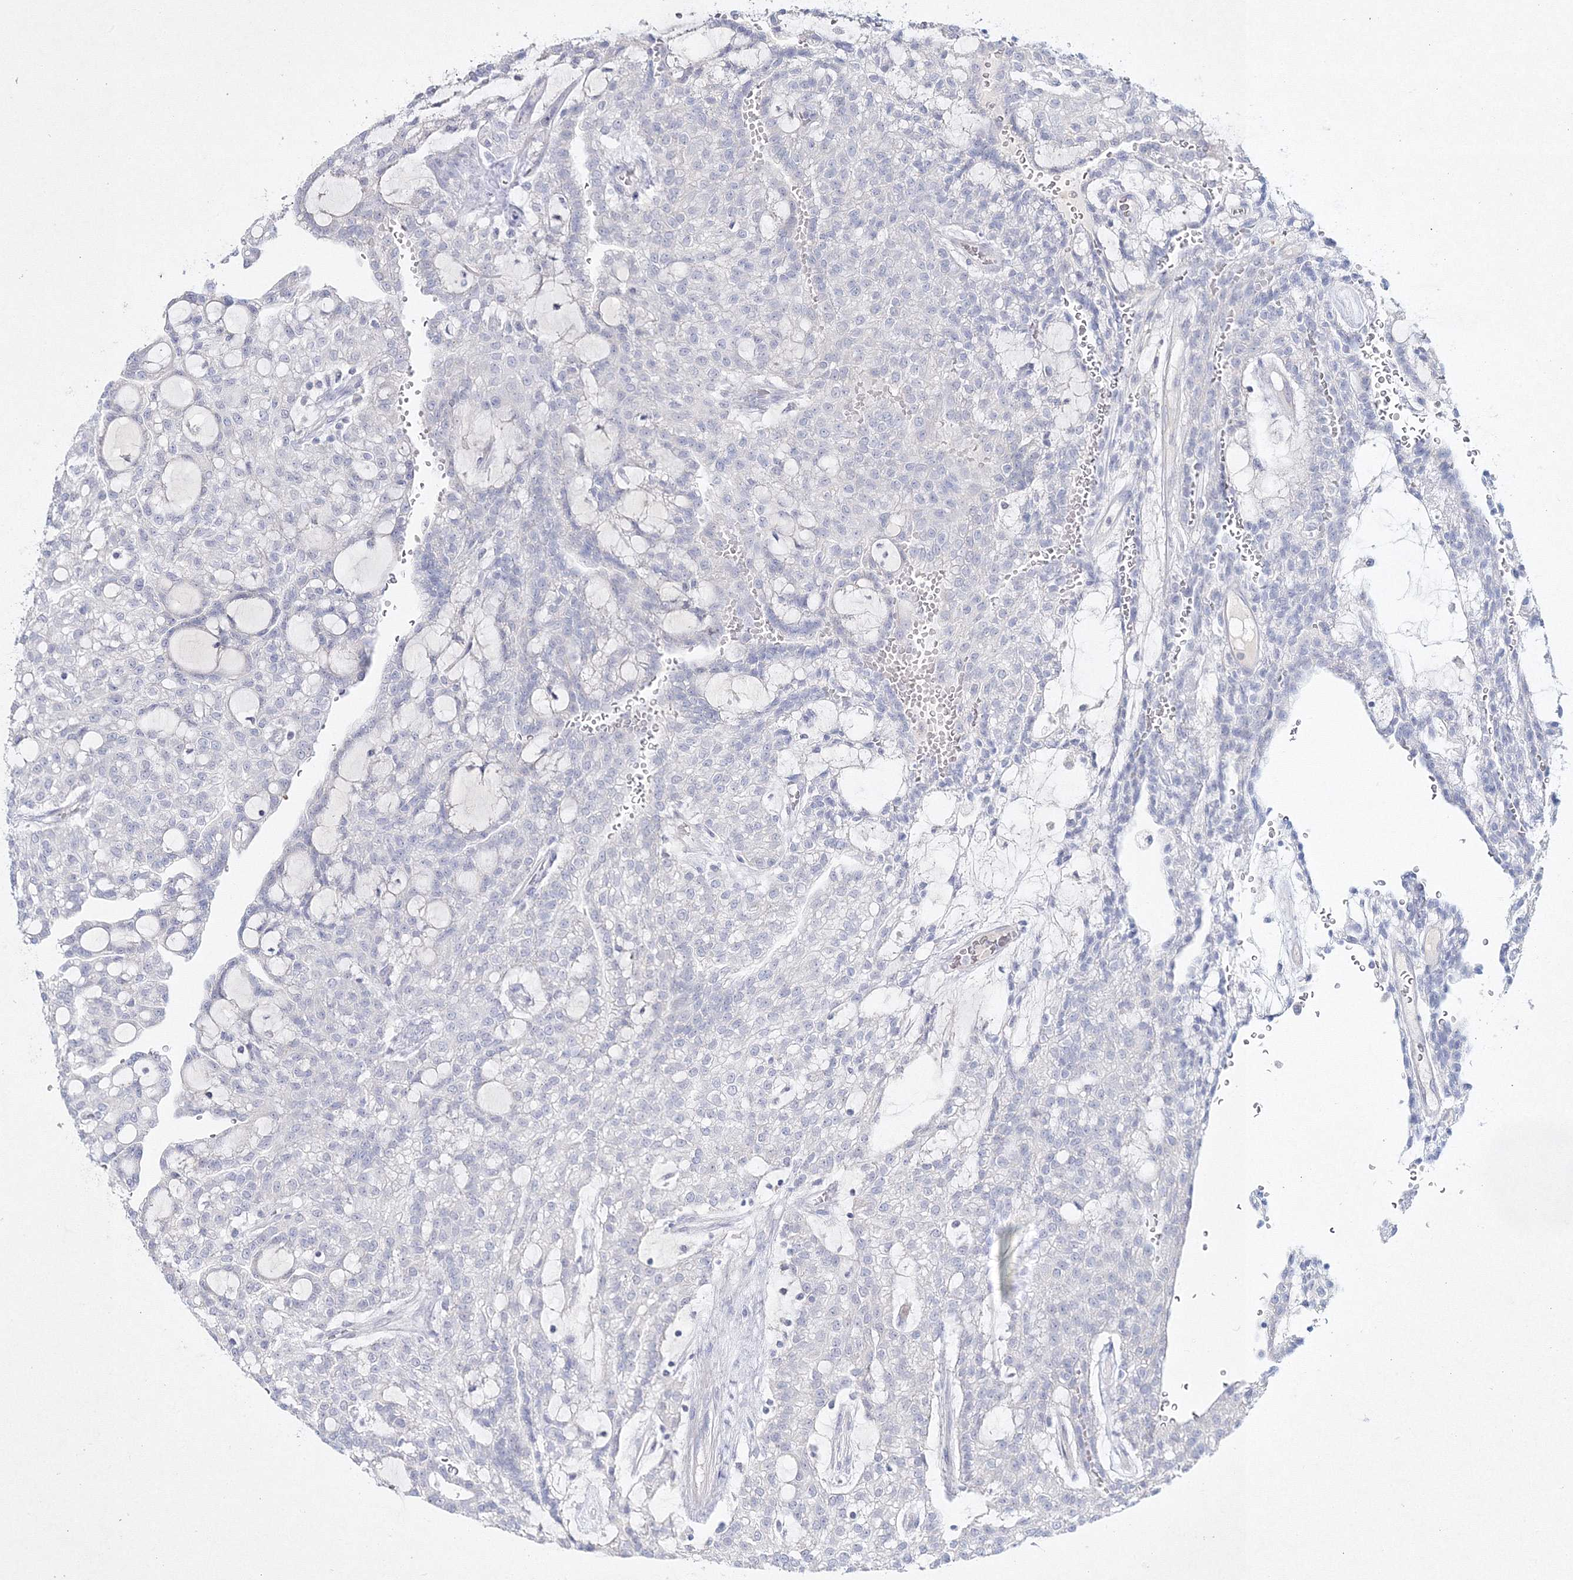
{"staining": {"intensity": "negative", "quantity": "none", "location": "none"}, "tissue": "renal cancer", "cell_type": "Tumor cells", "image_type": "cancer", "snomed": [{"axis": "morphology", "description": "Adenocarcinoma, NOS"}, {"axis": "topography", "description": "Kidney"}], "caption": "Immunohistochemistry image of neoplastic tissue: human renal adenocarcinoma stained with DAB demonstrates no significant protein staining in tumor cells.", "gene": "NEU4", "patient": {"sex": "male", "age": 63}}